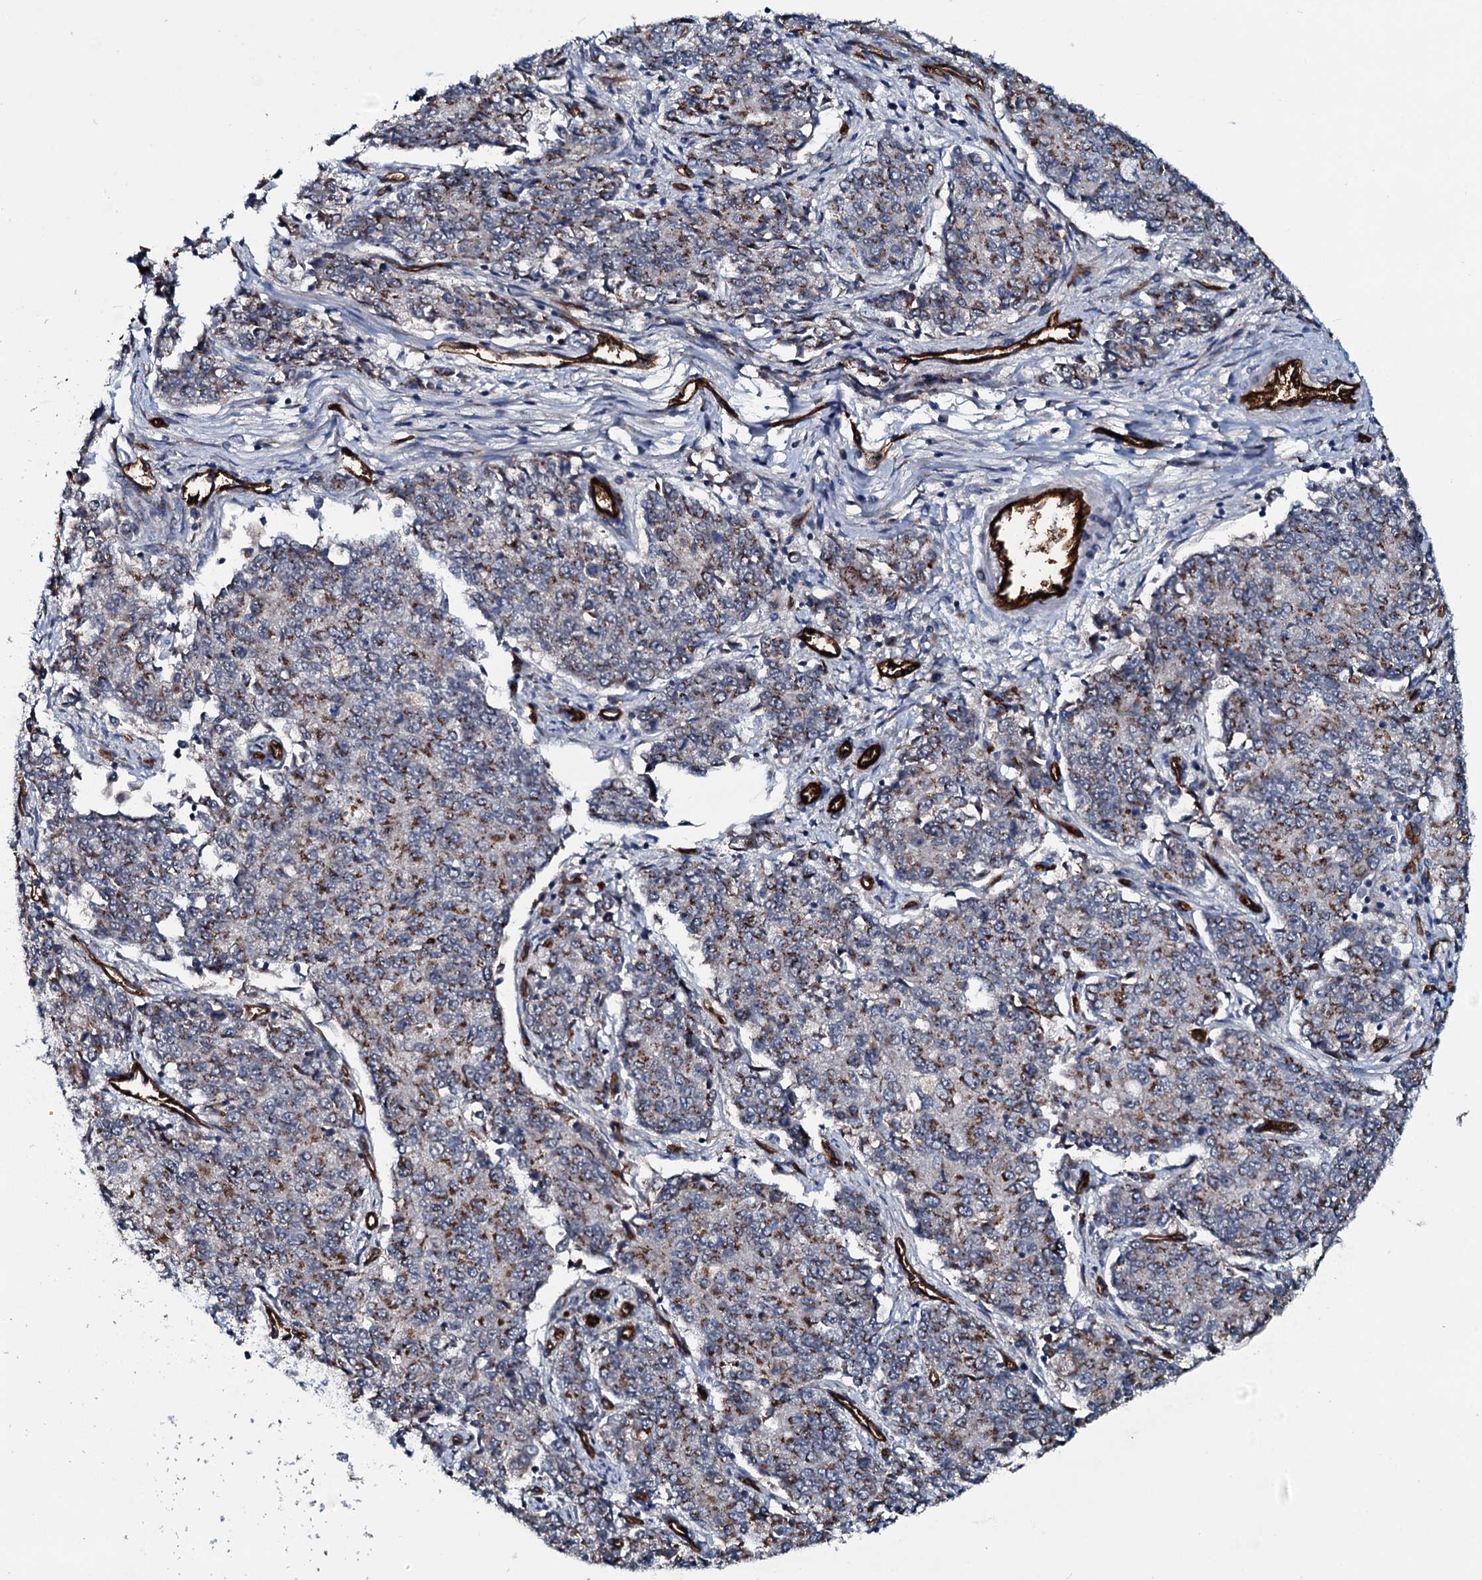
{"staining": {"intensity": "moderate", "quantity": ">75%", "location": "cytoplasmic/membranous"}, "tissue": "endometrial cancer", "cell_type": "Tumor cells", "image_type": "cancer", "snomed": [{"axis": "morphology", "description": "Adenocarcinoma, NOS"}, {"axis": "topography", "description": "Endometrium"}], "caption": "Adenocarcinoma (endometrial) stained with a protein marker exhibits moderate staining in tumor cells.", "gene": "CLEC14A", "patient": {"sex": "female", "age": 50}}